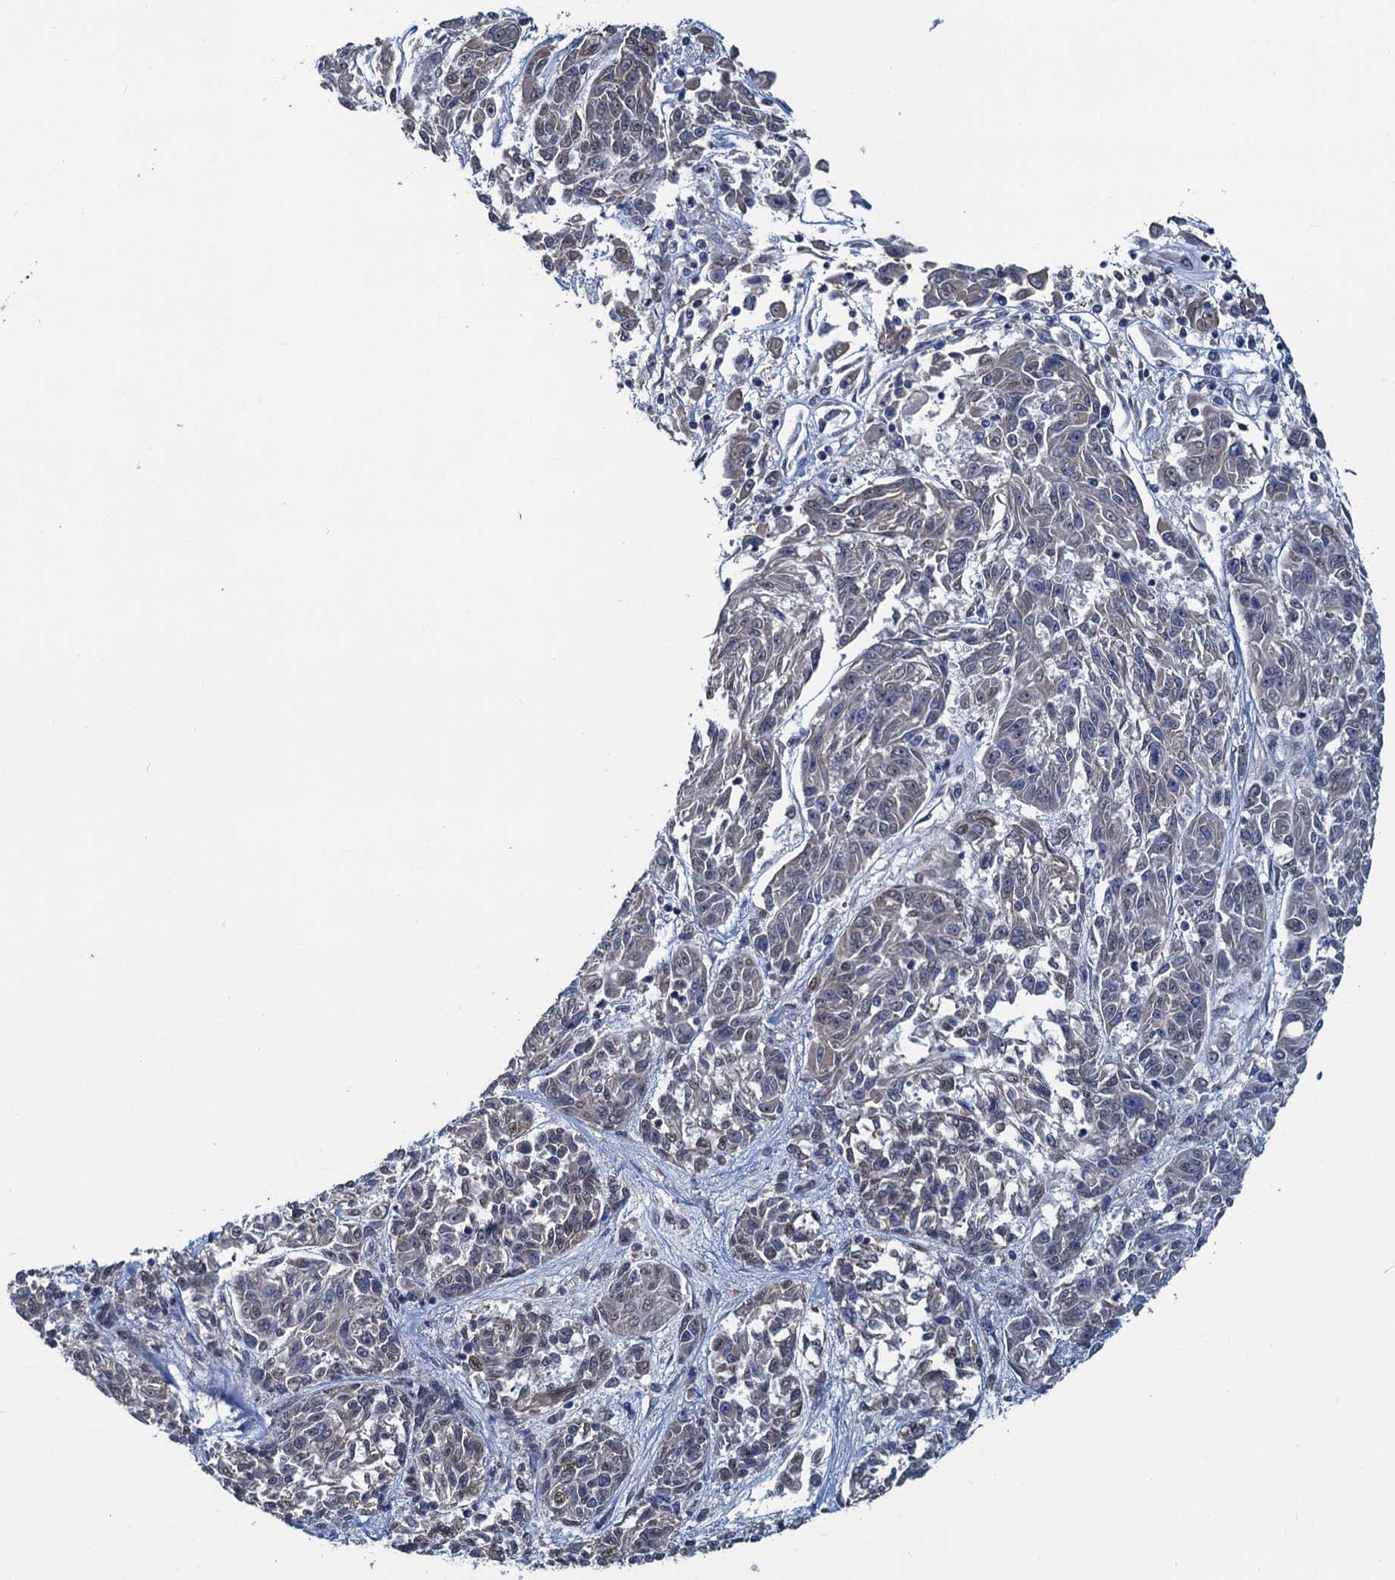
{"staining": {"intensity": "negative", "quantity": "none", "location": "none"}, "tissue": "melanoma", "cell_type": "Tumor cells", "image_type": "cancer", "snomed": [{"axis": "morphology", "description": "Malignant melanoma, NOS"}, {"axis": "topography", "description": "Skin"}], "caption": "Immunohistochemical staining of human malignant melanoma reveals no significant expression in tumor cells. (DAB IHC visualized using brightfield microscopy, high magnification).", "gene": "RNF125", "patient": {"sex": "male", "age": 53}}